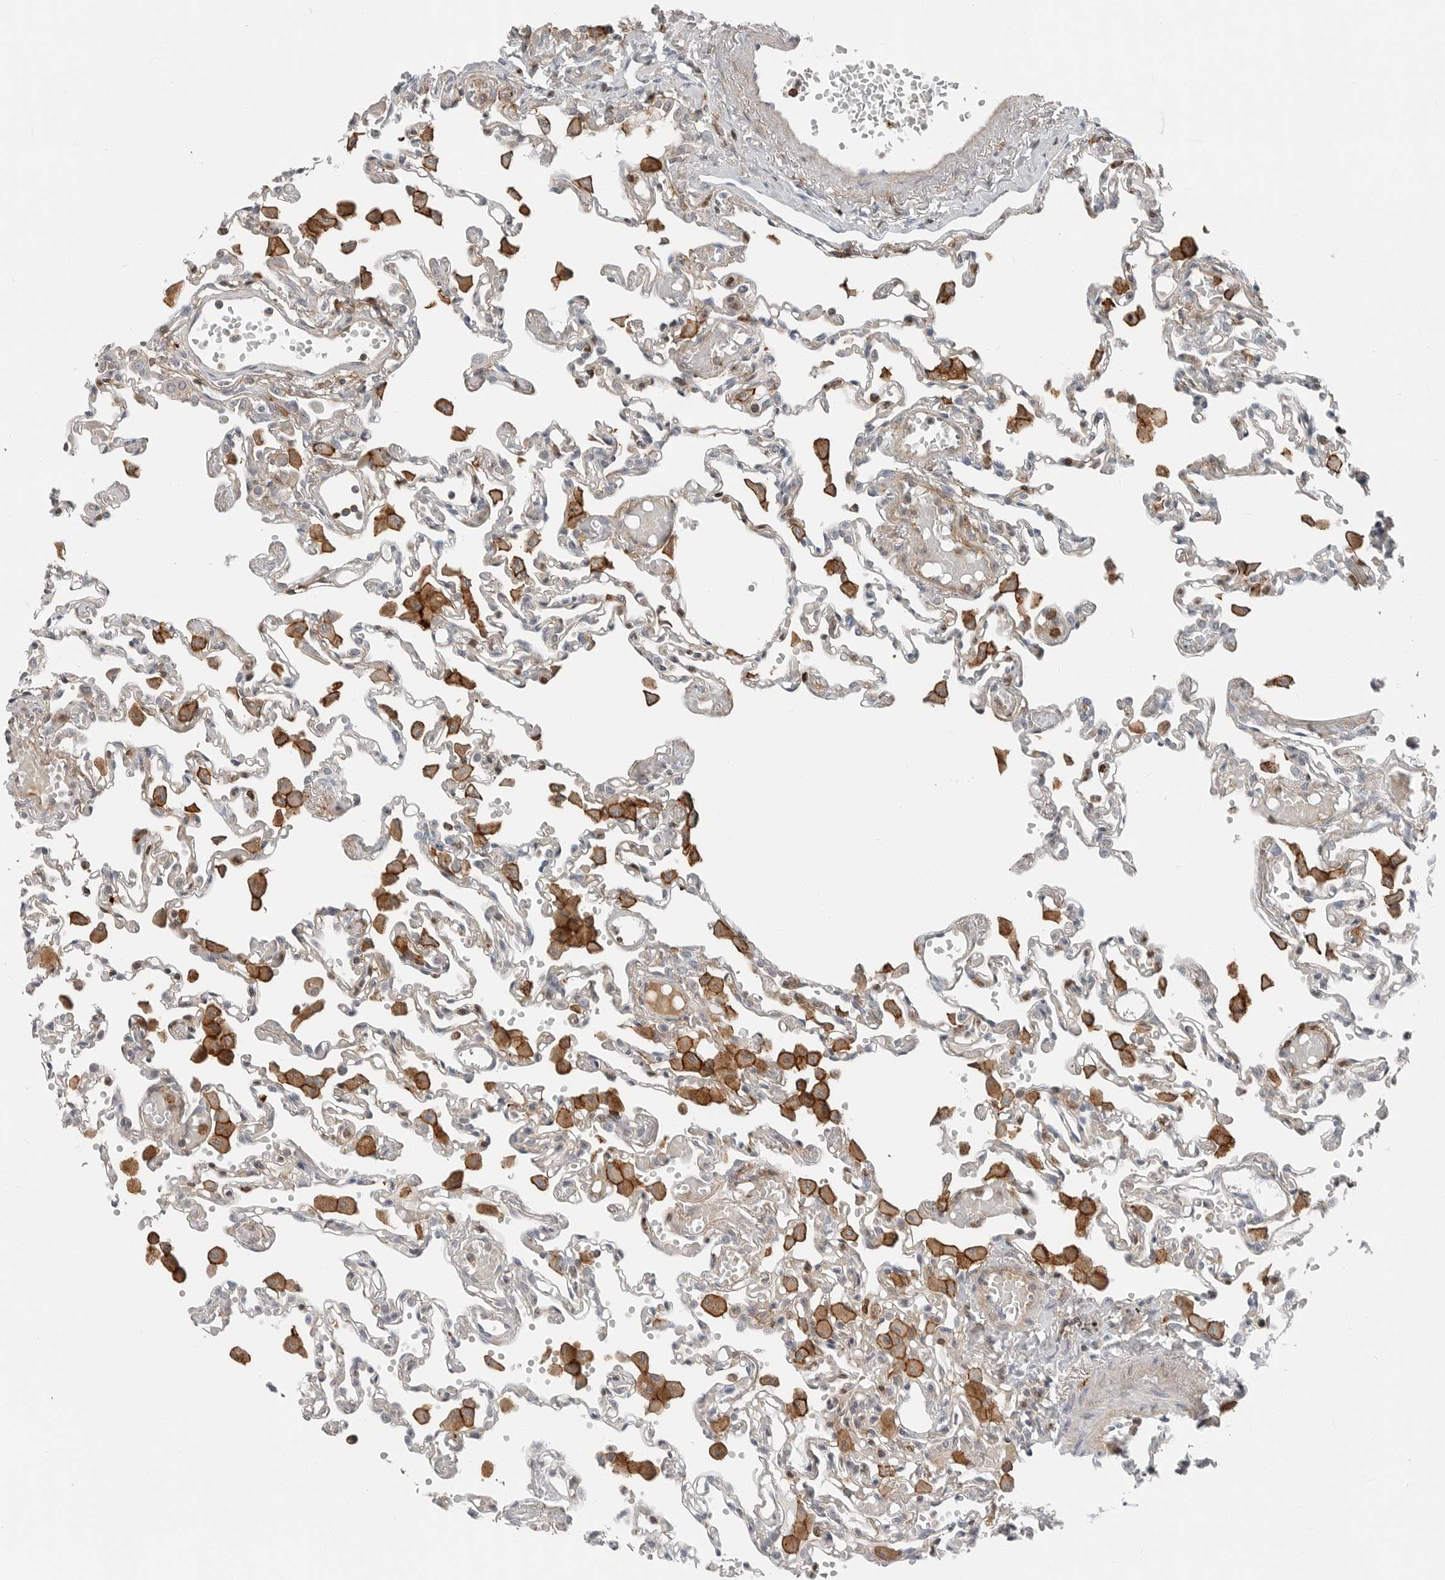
{"staining": {"intensity": "moderate", "quantity": "<25%", "location": "cytoplasmic/membranous"}, "tissue": "lung", "cell_type": "Alveolar cells", "image_type": "normal", "snomed": [{"axis": "morphology", "description": "Normal tissue, NOS"}, {"axis": "topography", "description": "Bronchus"}, {"axis": "topography", "description": "Lung"}], "caption": "A high-resolution micrograph shows immunohistochemistry staining of normal lung, which reveals moderate cytoplasmic/membranous staining in approximately <25% of alveolar cells. (DAB = brown stain, brightfield microscopy at high magnification).", "gene": "LEFTY2", "patient": {"sex": "female", "age": 49}}